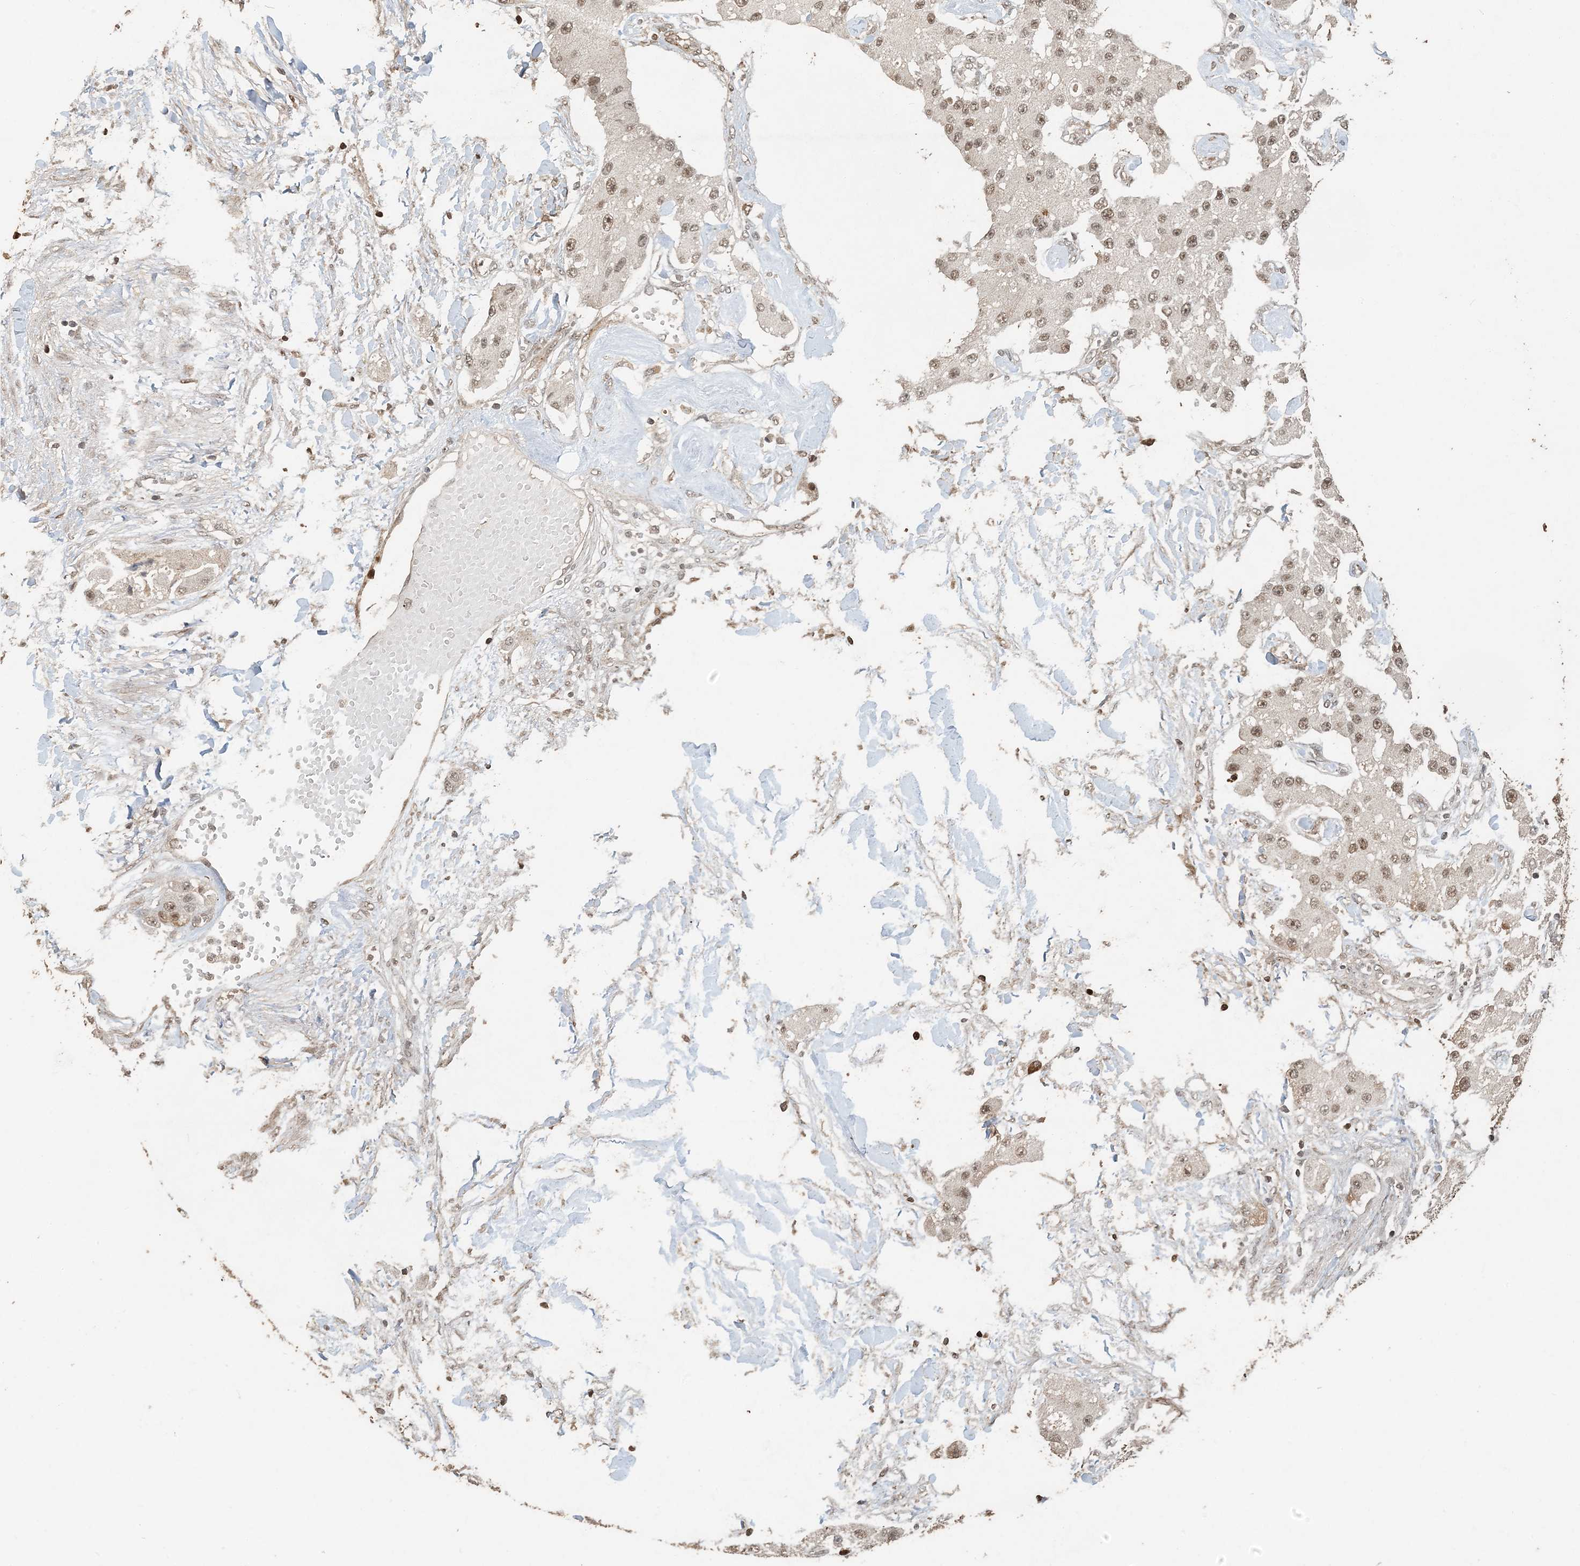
{"staining": {"intensity": "moderate", "quantity": ">75%", "location": "nuclear"}, "tissue": "carcinoid", "cell_type": "Tumor cells", "image_type": "cancer", "snomed": [{"axis": "morphology", "description": "Carcinoid, malignant, NOS"}, {"axis": "topography", "description": "Pancreas"}], "caption": "Malignant carcinoid stained for a protein (brown) reveals moderate nuclear positive staining in approximately >75% of tumor cells.", "gene": "ATP13A2", "patient": {"sex": "male", "age": 41}}